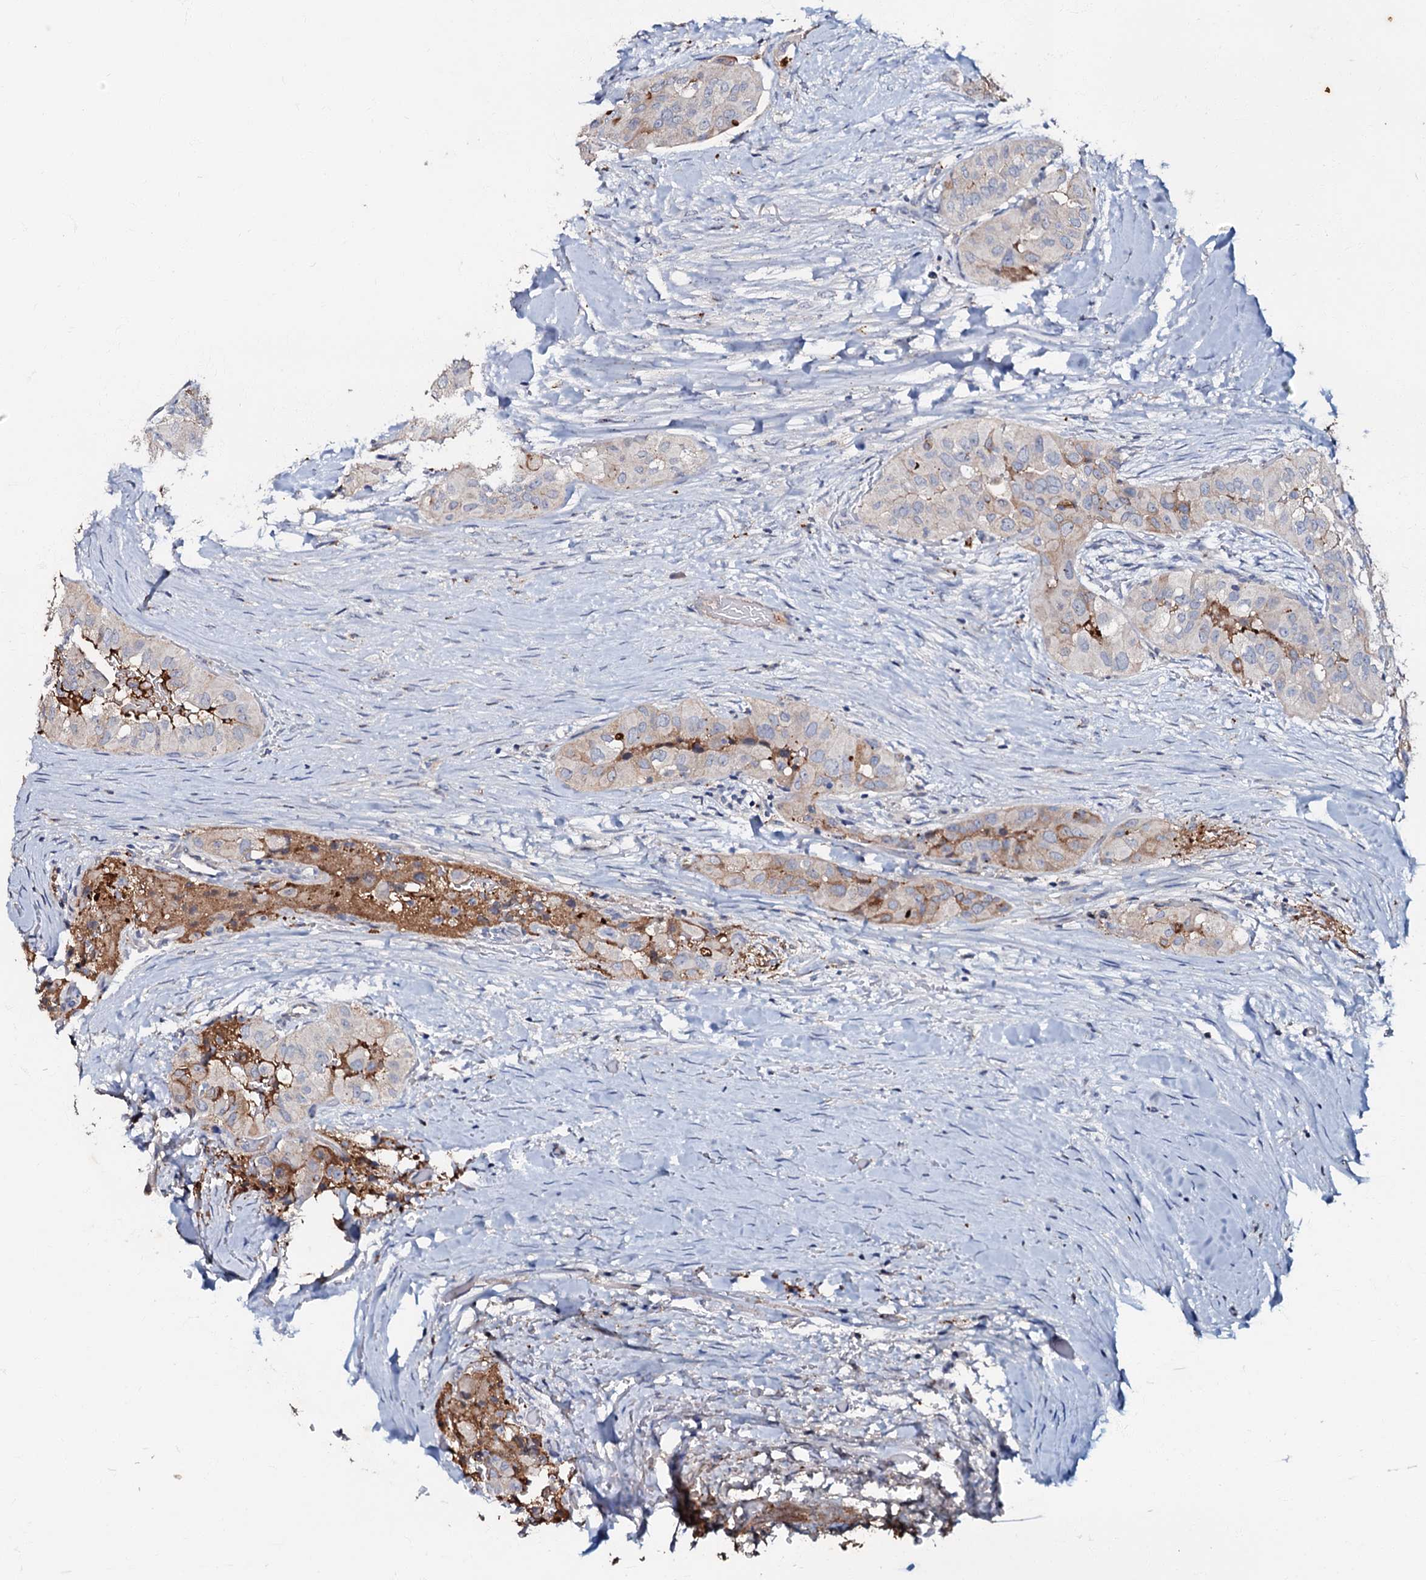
{"staining": {"intensity": "negative", "quantity": "none", "location": "none"}, "tissue": "thyroid cancer", "cell_type": "Tumor cells", "image_type": "cancer", "snomed": [{"axis": "morphology", "description": "Papillary adenocarcinoma, NOS"}, {"axis": "topography", "description": "Thyroid gland"}], "caption": "A photomicrograph of human papillary adenocarcinoma (thyroid) is negative for staining in tumor cells. (Stains: DAB immunohistochemistry with hematoxylin counter stain, Microscopy: brightfield microscopy at high magnification).", "gene": "MANSC4", "patient": {"sex": "female", "age": 59}}